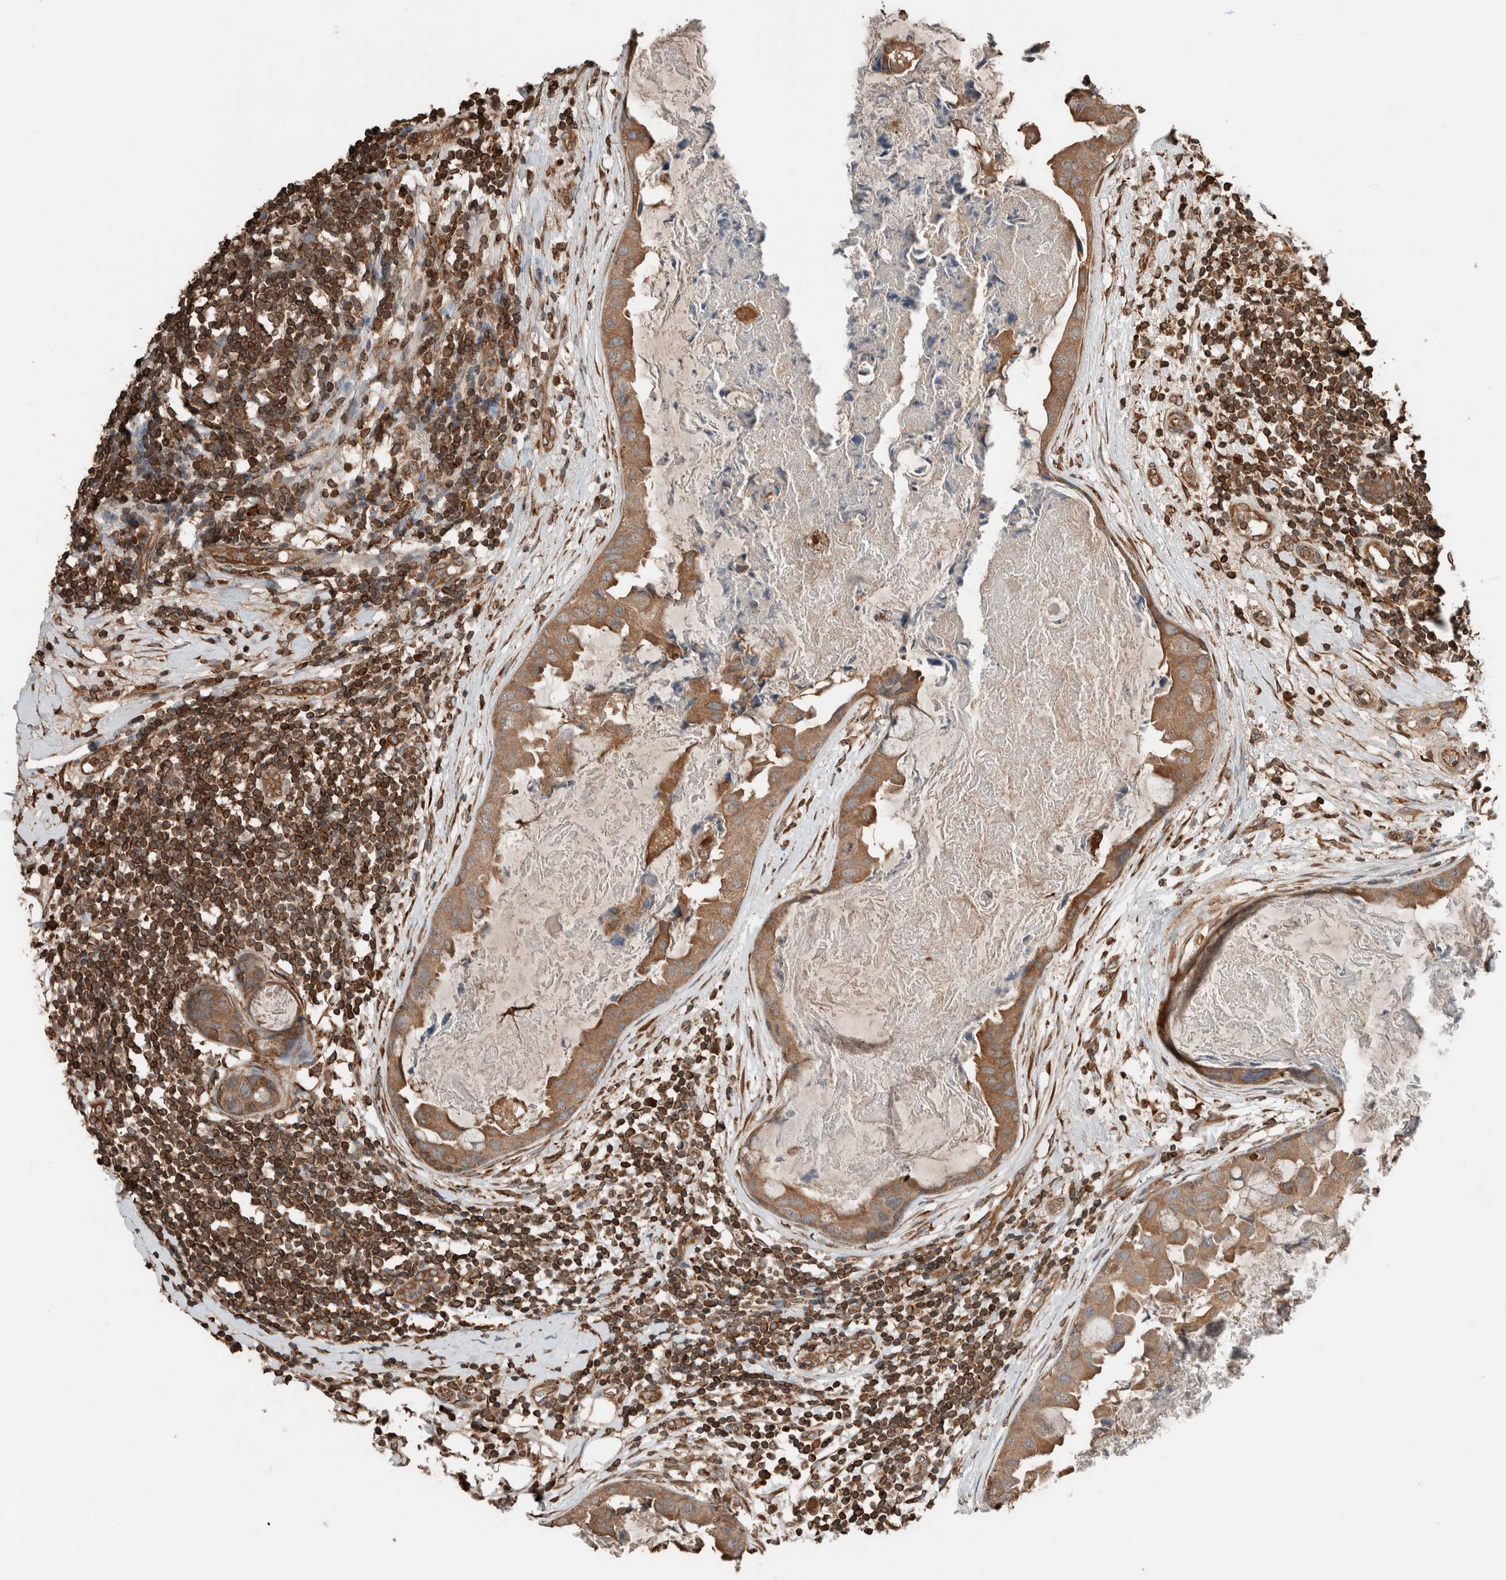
{"staining": {"intensity": "moderate", "quantity": ">75%", "location": "cytoplasmic/membranous"}, "tissue": "breast cancer", "cell_type": "Tumor cells", "image_type": "cancer", "snomed": [{"axis": "morphology", "description": "Duct carcinoma"}, {"axis": "topography", "description": "Breast"}], "caption": "Immunohistochemical staining of human breast cancer (intraductal carcinoma) reveals moderate cytoplasmic/membranous protein positivity in about >75% of tumor cells.", "gene": "ERAP2", "patient": {"sex": "female", "age": 40}}